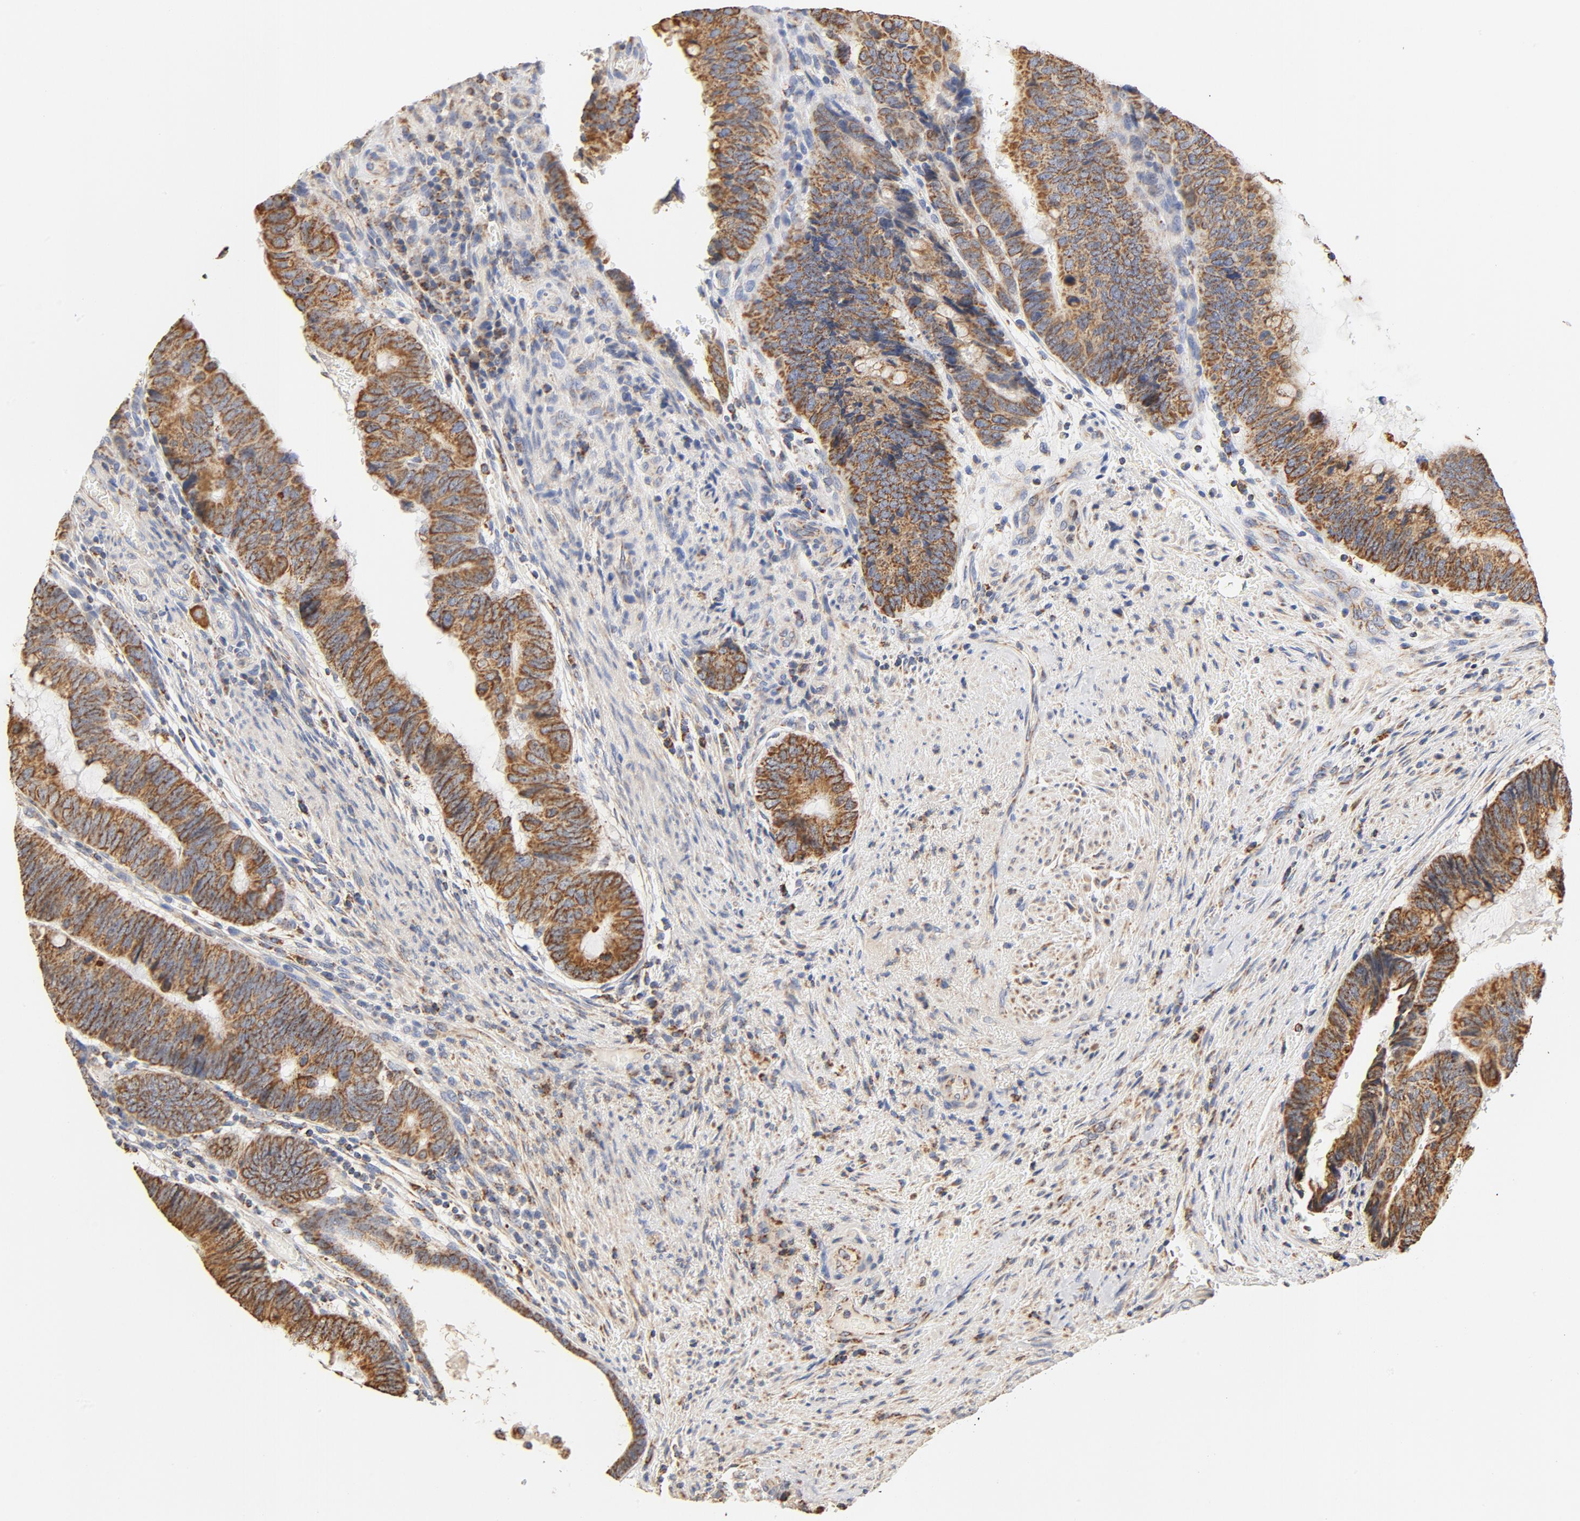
{"staining": {"intensity": "moderate", "quantity": ">75%", "location": "cytoplasmic/membranous"}, "tissue": "colorectal cancer", "cell_type": "Tumor cells", "image_type": "cancer", "snomed": [{"axis": "morphology", "description": "Normal tissue, NOS"}, {"axis": "morphology", "description": "Adenocarcinoma, NOS"}, {"axis": "topography", "description": "Rectum"}], "caption": "This micrograph demonstrates colorectal adenocarcinoma stained with immunohistochemistry to label a protein in brown. The cytoplasmic/membranous of tumor cells show moderate positivity for the protein. Nuclei are counter-stained blue.", "gene": "COX4I1", "patient": {"sex": "male", "age": 92}}